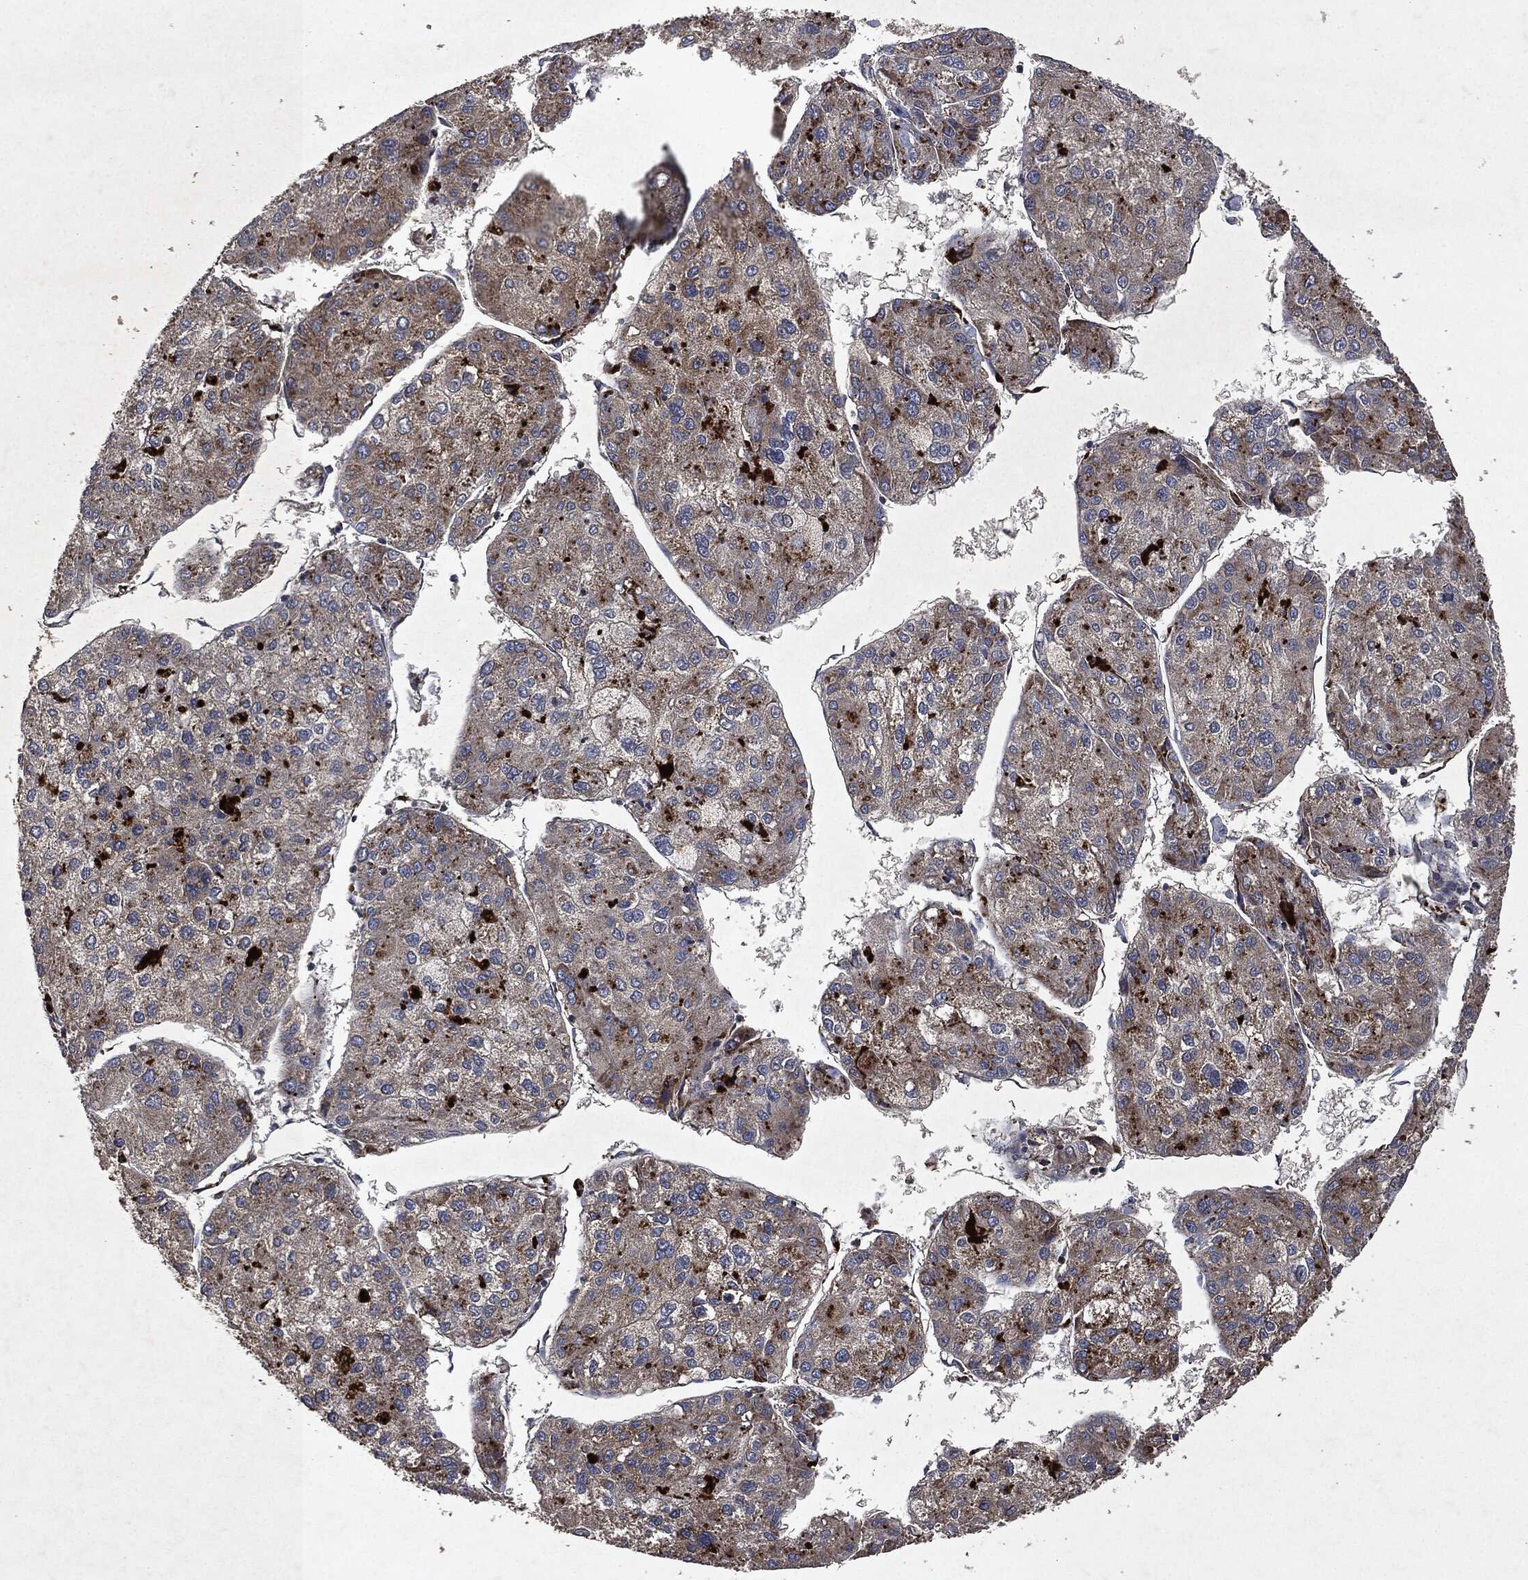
{"staining": {"intensity": "weak", "quantity": "25%-75%", "location": "cytoplasmic/membranous"}, "tissue": "liver cancer", "cell_type": "Tumor cells", "image_type": "cancer", "snomed": [{"axis": "morphology", "description": "Carcinoma, Hepatocellular, NOS"}, {"axis": "topography", "description": "Liver"}], "caption": "Tumor cells demonstrate low levels of weak cytoplasmic/membranous expression in about 25%-75% of cells in liver cancer (hepatocellular carcinoma).", "gene": "RYK", "patient": {"sex": "male", "age": 43}}